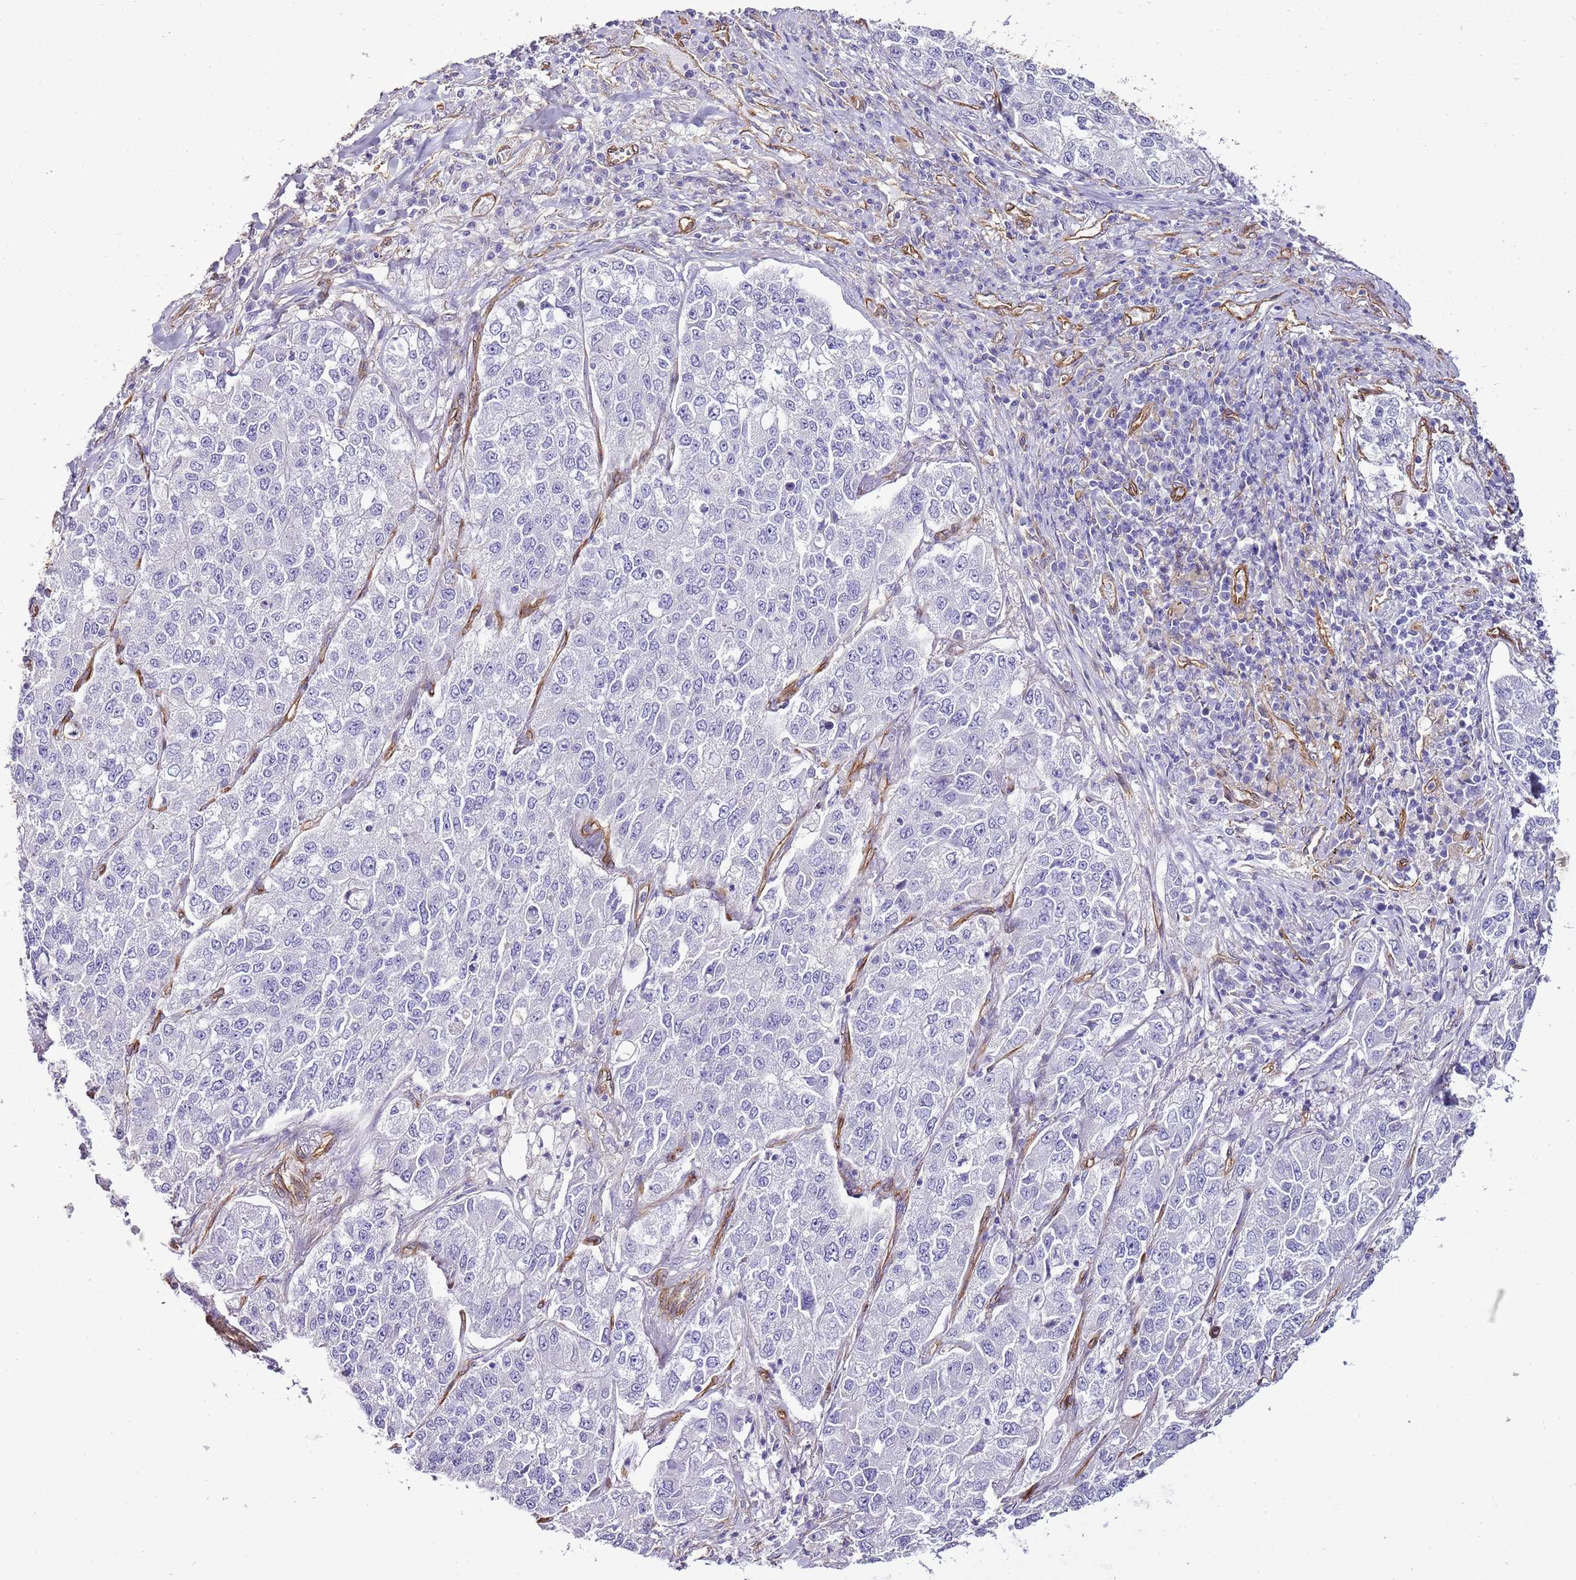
{"staining": {"intensity": "negative", "quantity": "none", "location": "none"}, "tissue": "lung cancer", "cell_type": "Tumor cells", "image_type": "cancer", "snomed": [{"axis": "morphology", "description": "Adenocarcinoma, NOS"}, {"axis": "topography", "description": "Lung"}], "caption": "Immunohistochemistry (IHC) of human lung cancer shows no staining in tumor cells.", "gene": "CTDSPL", "patient": {"sex": "male", "age": 49}}